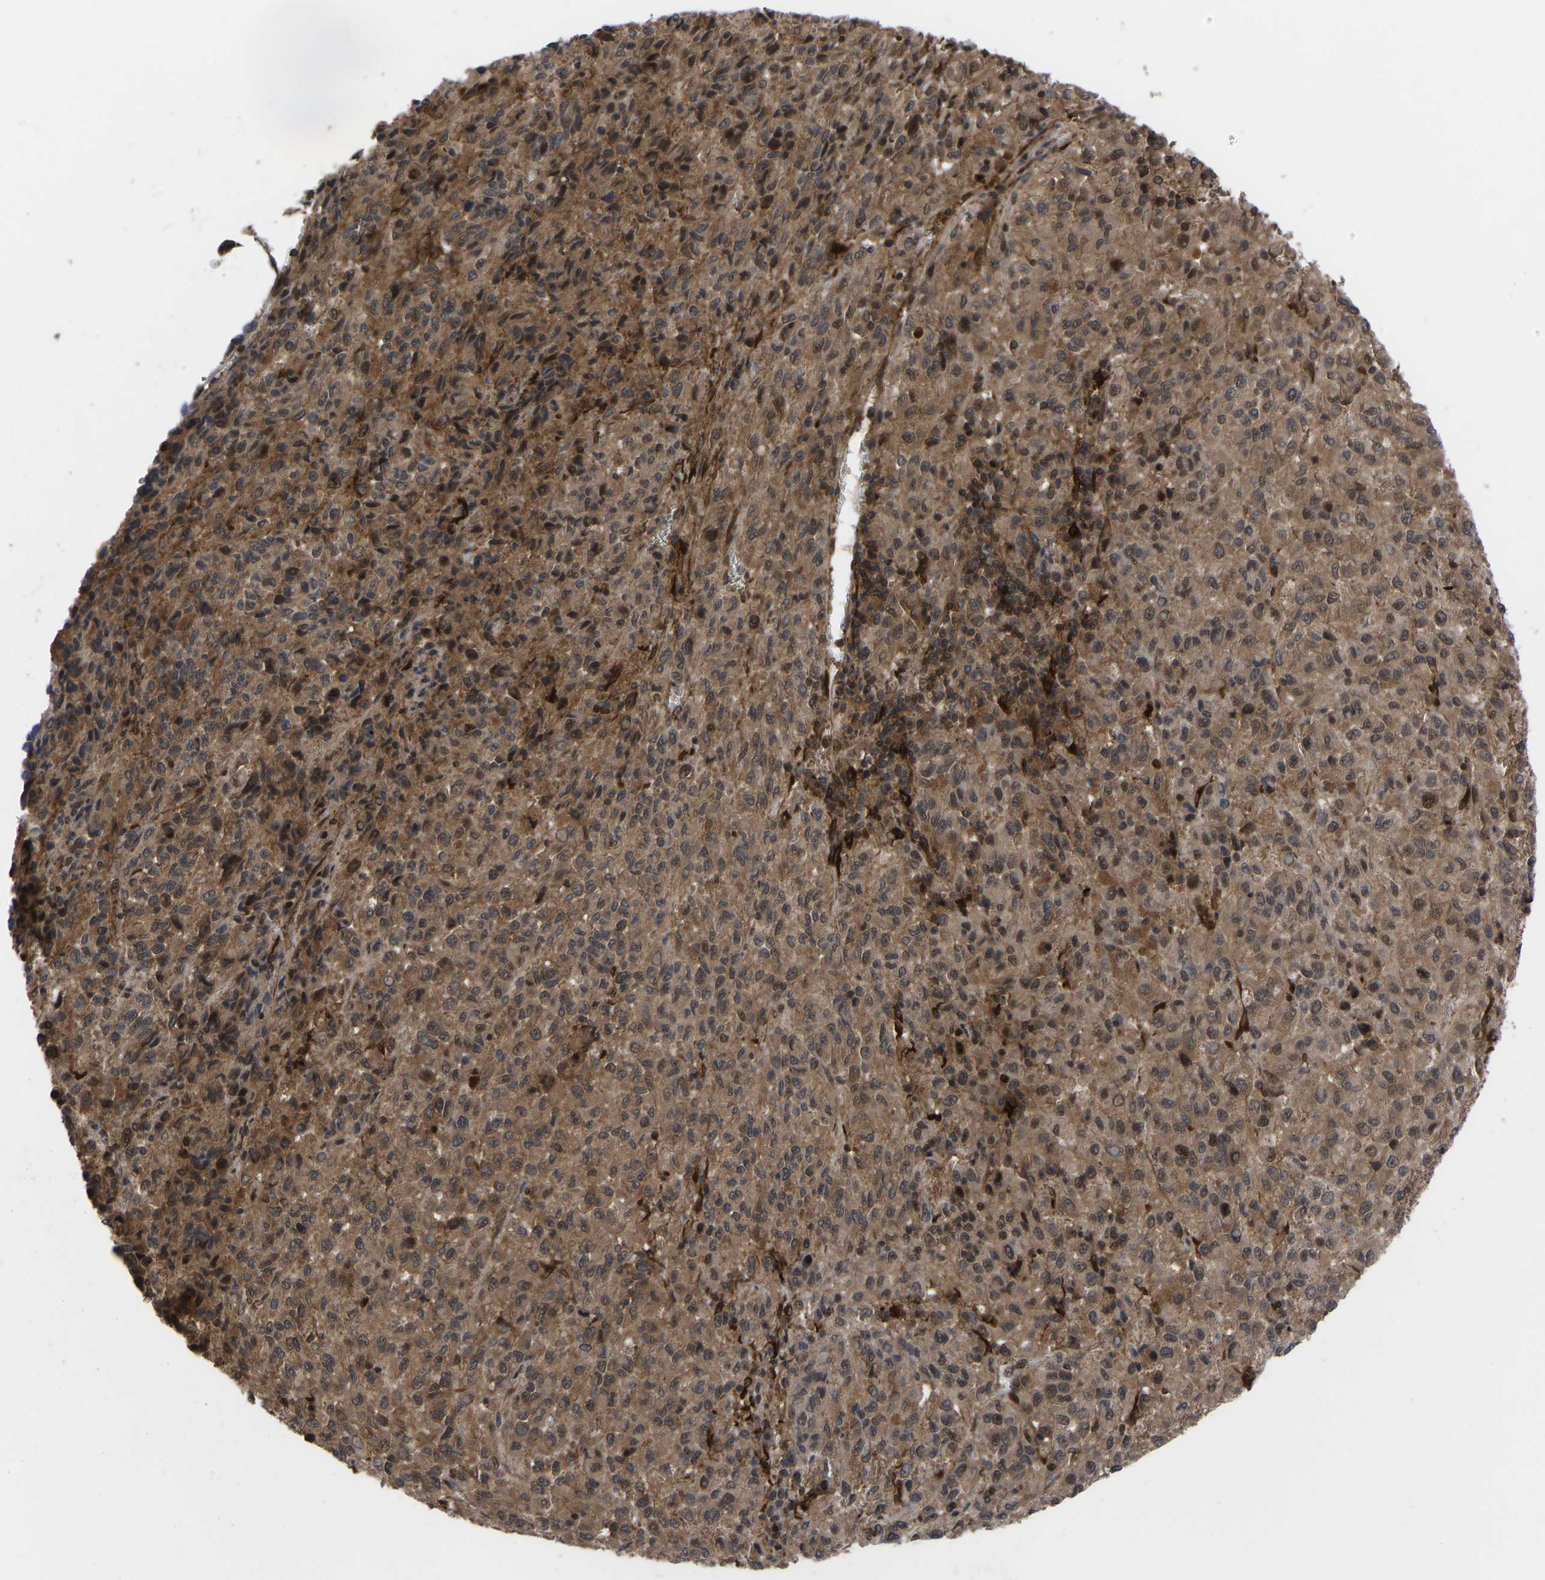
{"staining": {"intensity": "moderate", "quantity": ">75%", "location": "cytoplasmic/membranous"}, "tissue": "melanoma", "cell_type": "Tumor cells", "image_type": "cancer", "snomed": [{"axis": "morphology", "description": "Malignant melanoma, Metastatic site"}, {"axis": "topography", "description": "Lung"}], "caption": "Tumor cells demonstrate medium levels of moderate cytoplasmic/membranous positivity in about >75% of cells in human malignant melanoma (metastatic site).", "gene": "CYP7B1", "patient": {"sex": "male", "age": 64}}